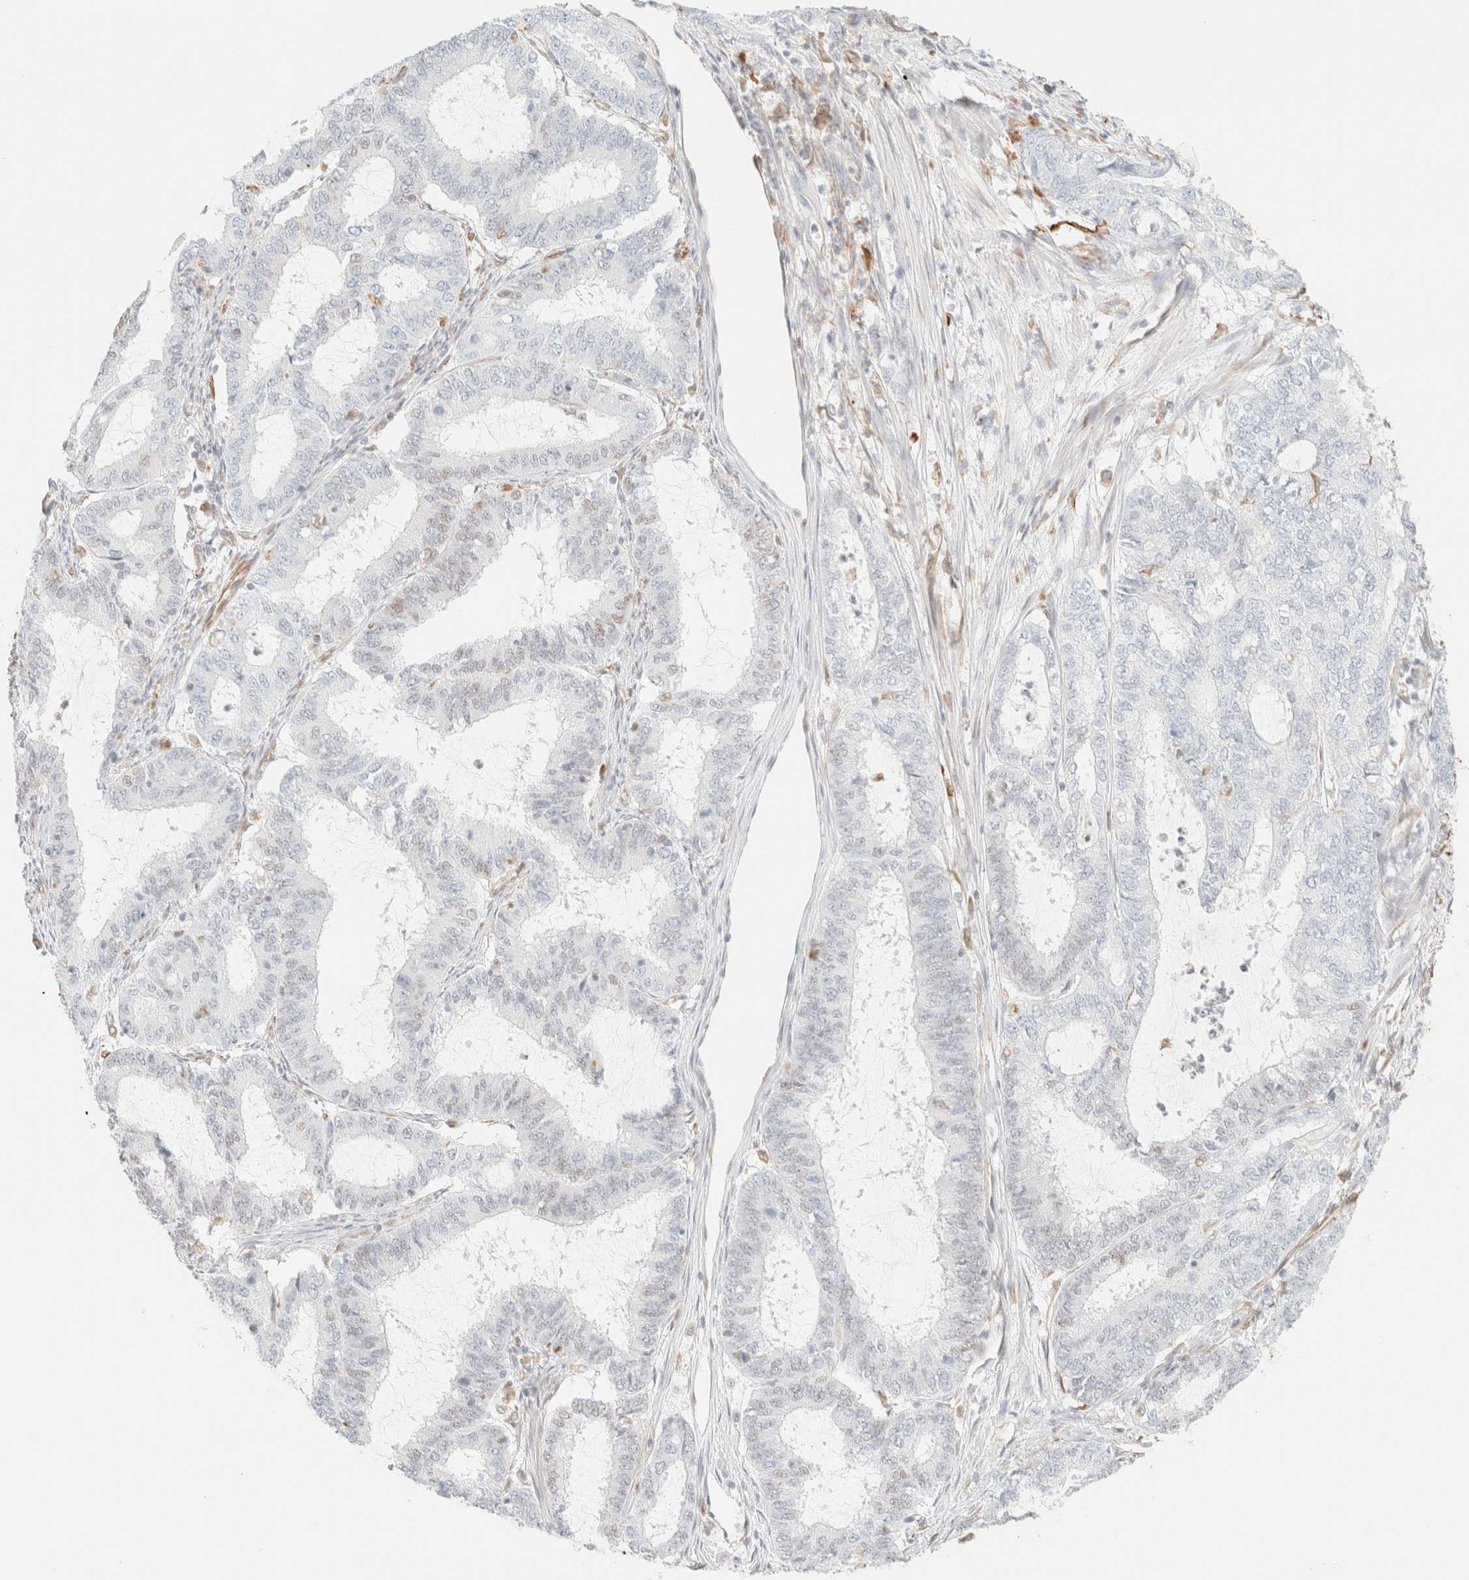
{"staining": {"intensity": "negative", "quantity": "none", "location": "none"}, "tissue": "endometrial cancer", "cell_type": "Tumor cells", "image_type": "cancer", "snomed": [{"axis": "morphology", "description": "Adenocarcinoma, NOS"}, {"axis": "topography", "description": "Endometrium"}], "caption": "Immunohistochemistry micrograph of neoplastic tissue: endometrial cancer stained with DAB (3,3'-diaminobenzidine) reveals no significant protein positivity in tumor cells.", "gene": "ZSCAN18", "patient": {"sex": "female", "age": 51}}